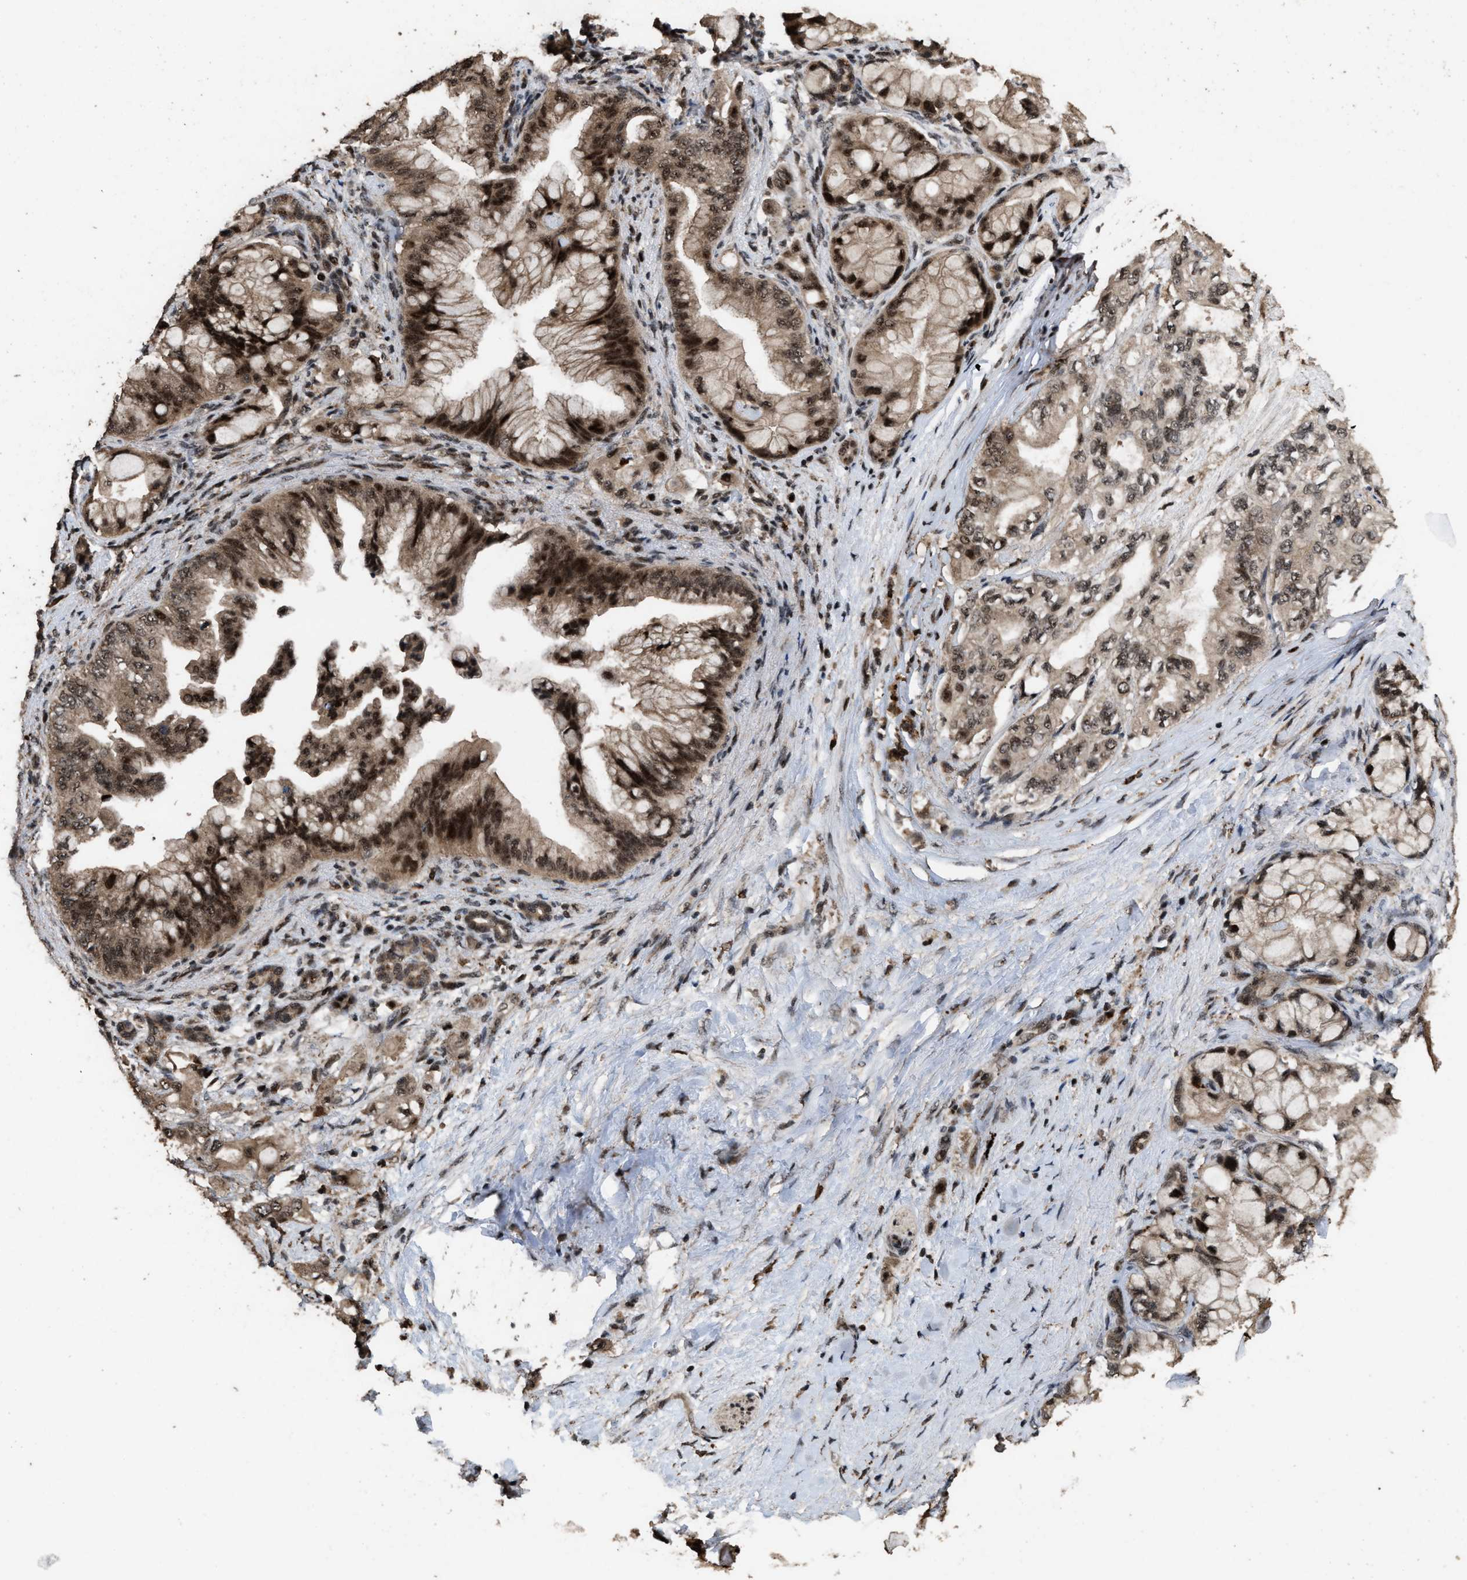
{"staining": {"intensity": "moderate", "quantity": ">75%", "location": "cytoplasmic/membranous,nuclear"}, "tissue": "pancreatic cancer", "cell_type": "Tumor cells", "image_type": "cancer", "snomed": [{"axis": "morphology", "description": "Adenocarcinoma, NOS"}, {"axis": "topography", "description": "Pancreas"}], "caption": "There is medium levels of moderate cytoplasmic/membranous and nuclear expression in tumor cells of pancreatic cancer, as demonstrated by immunohistochemical staining (brown color).", "gene": "HAUS6", "patient": {"sex": "male", "age": 59}}